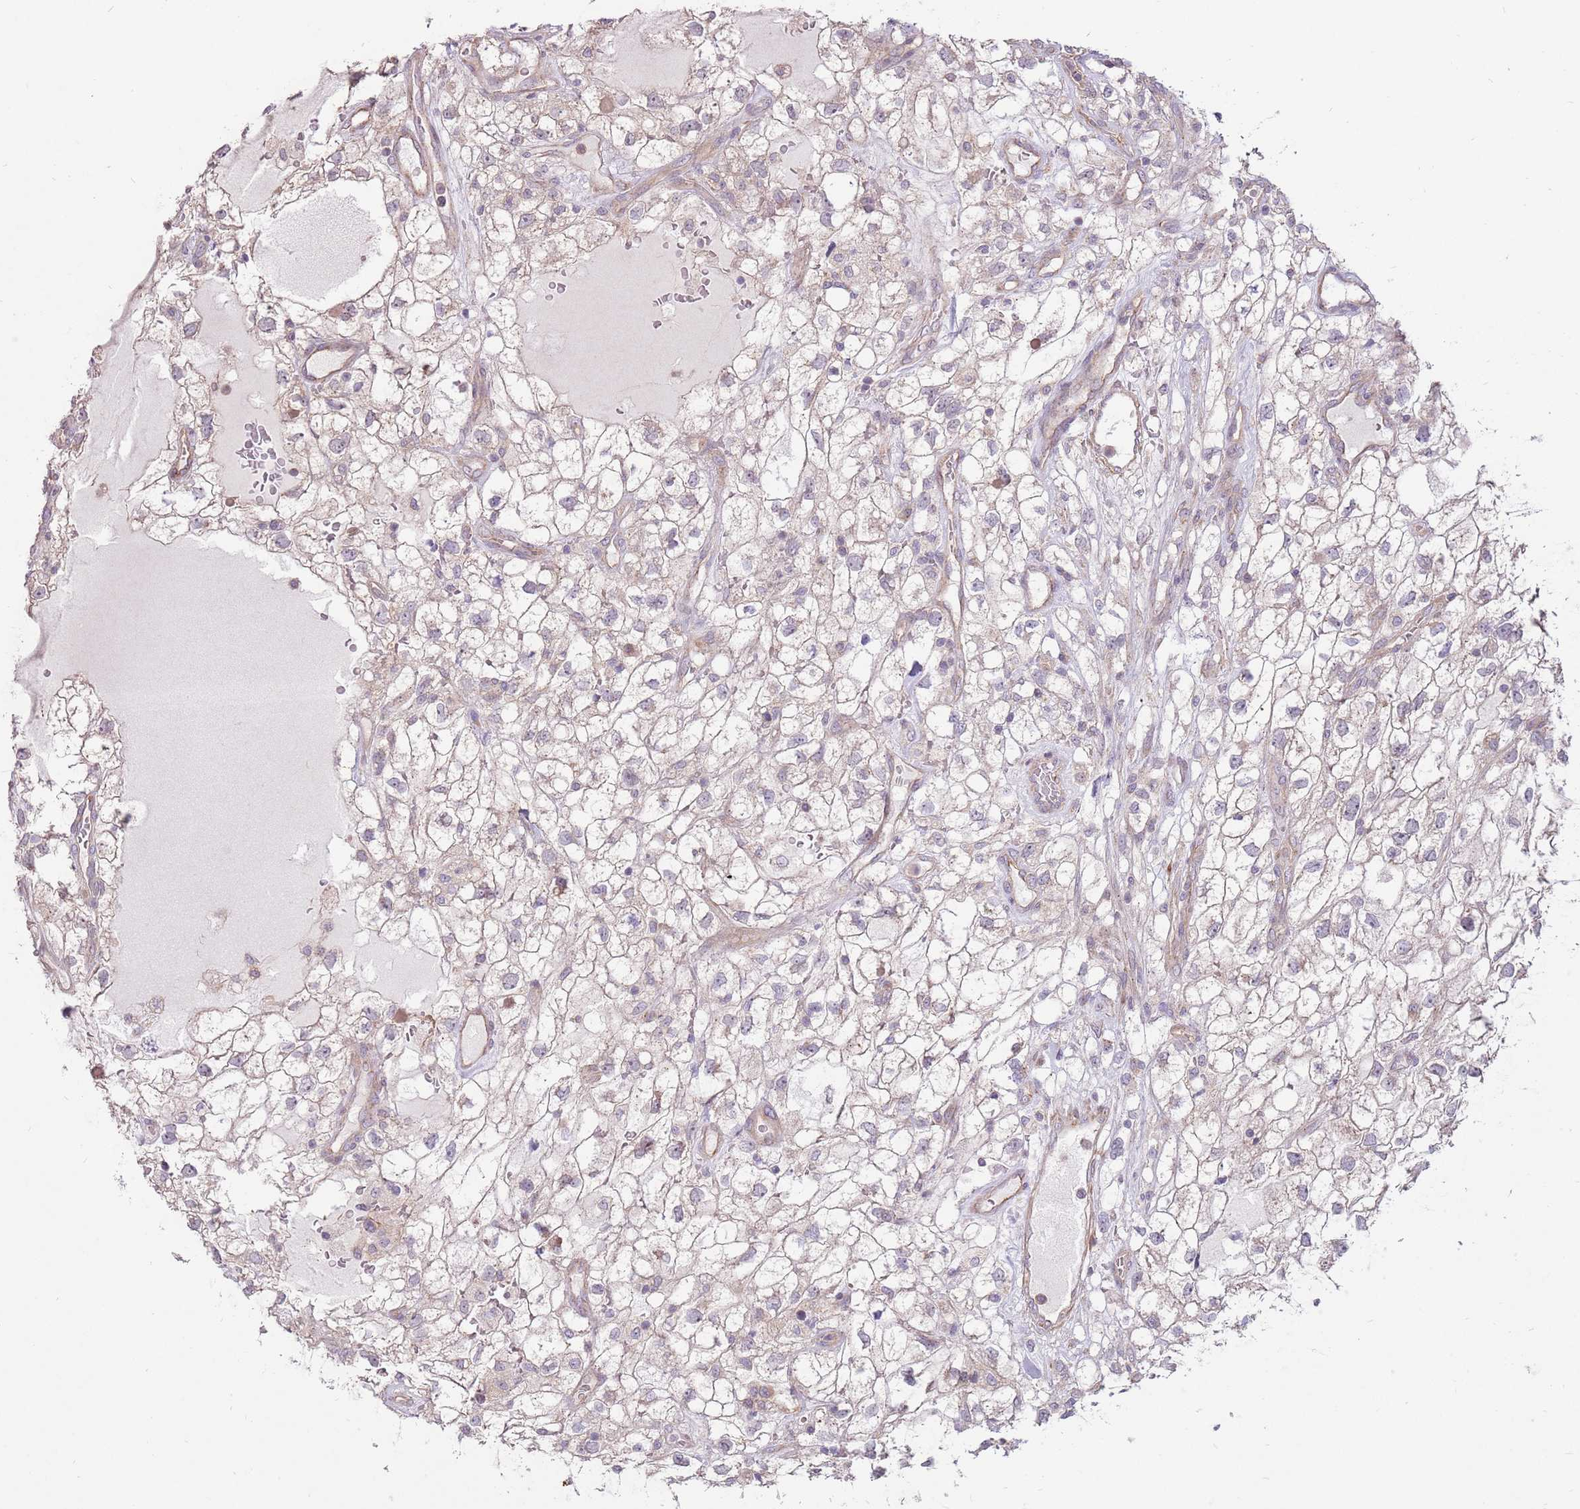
{"staining": {"intensity": "weak", "quantity": "<25%", "location": "cytoplasmic/membranous"}, "tissue": "renal cancer", "cell_type": "Tumor cells", "image_type": "cancer", "snomed": [{"axis": "morphology", "description": "Adenocarcinoma, NOS"}, {"axis": "topography", "description": "Kidney"}], "caption": "IHC of human renal adenocarcinoma shows no staining in tumor cells.", "gene": "SPATA31D1", "patient": {"sex": "male", "age": 59}}